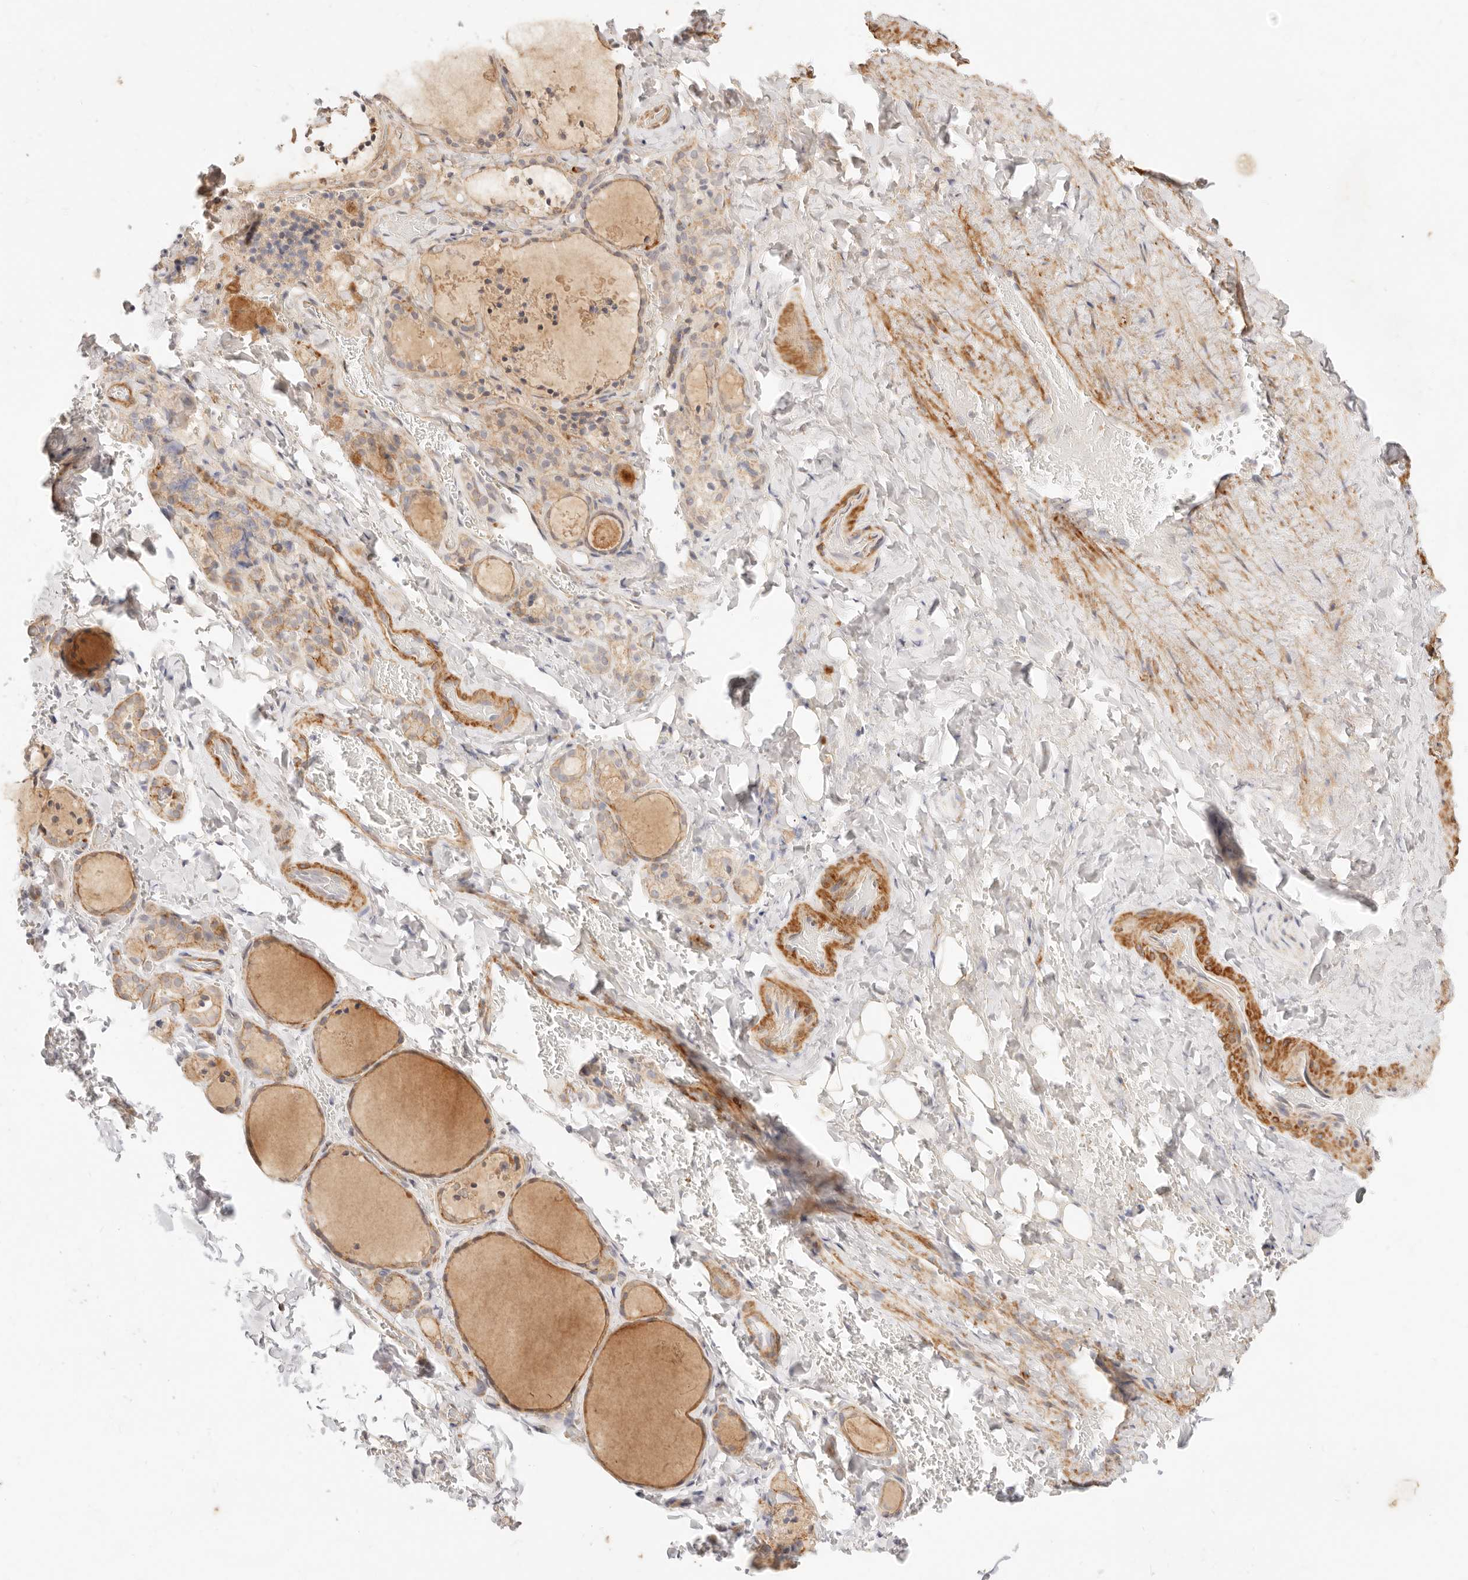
{"staining": {"intensity": "weak", "quantity": "25%-75%", "location": "cytoplasmic/membranous"}, "tissue": "thyroid gland", "cell_type": "Glandular cells", "image_type": "normal", "snomed": [{"axis": "morphology", "description": "Normal tissue, NOS"}, {"axis": "topography", "description": "Thyroid gland"}], "caption": "A micrograph of thyroid gland stained for a protein reveals weak cytoplasmic/membranous brown staining in glandular cells.", "gene": "UBXN10", "patient": {"sex": "female", "age": 44}}